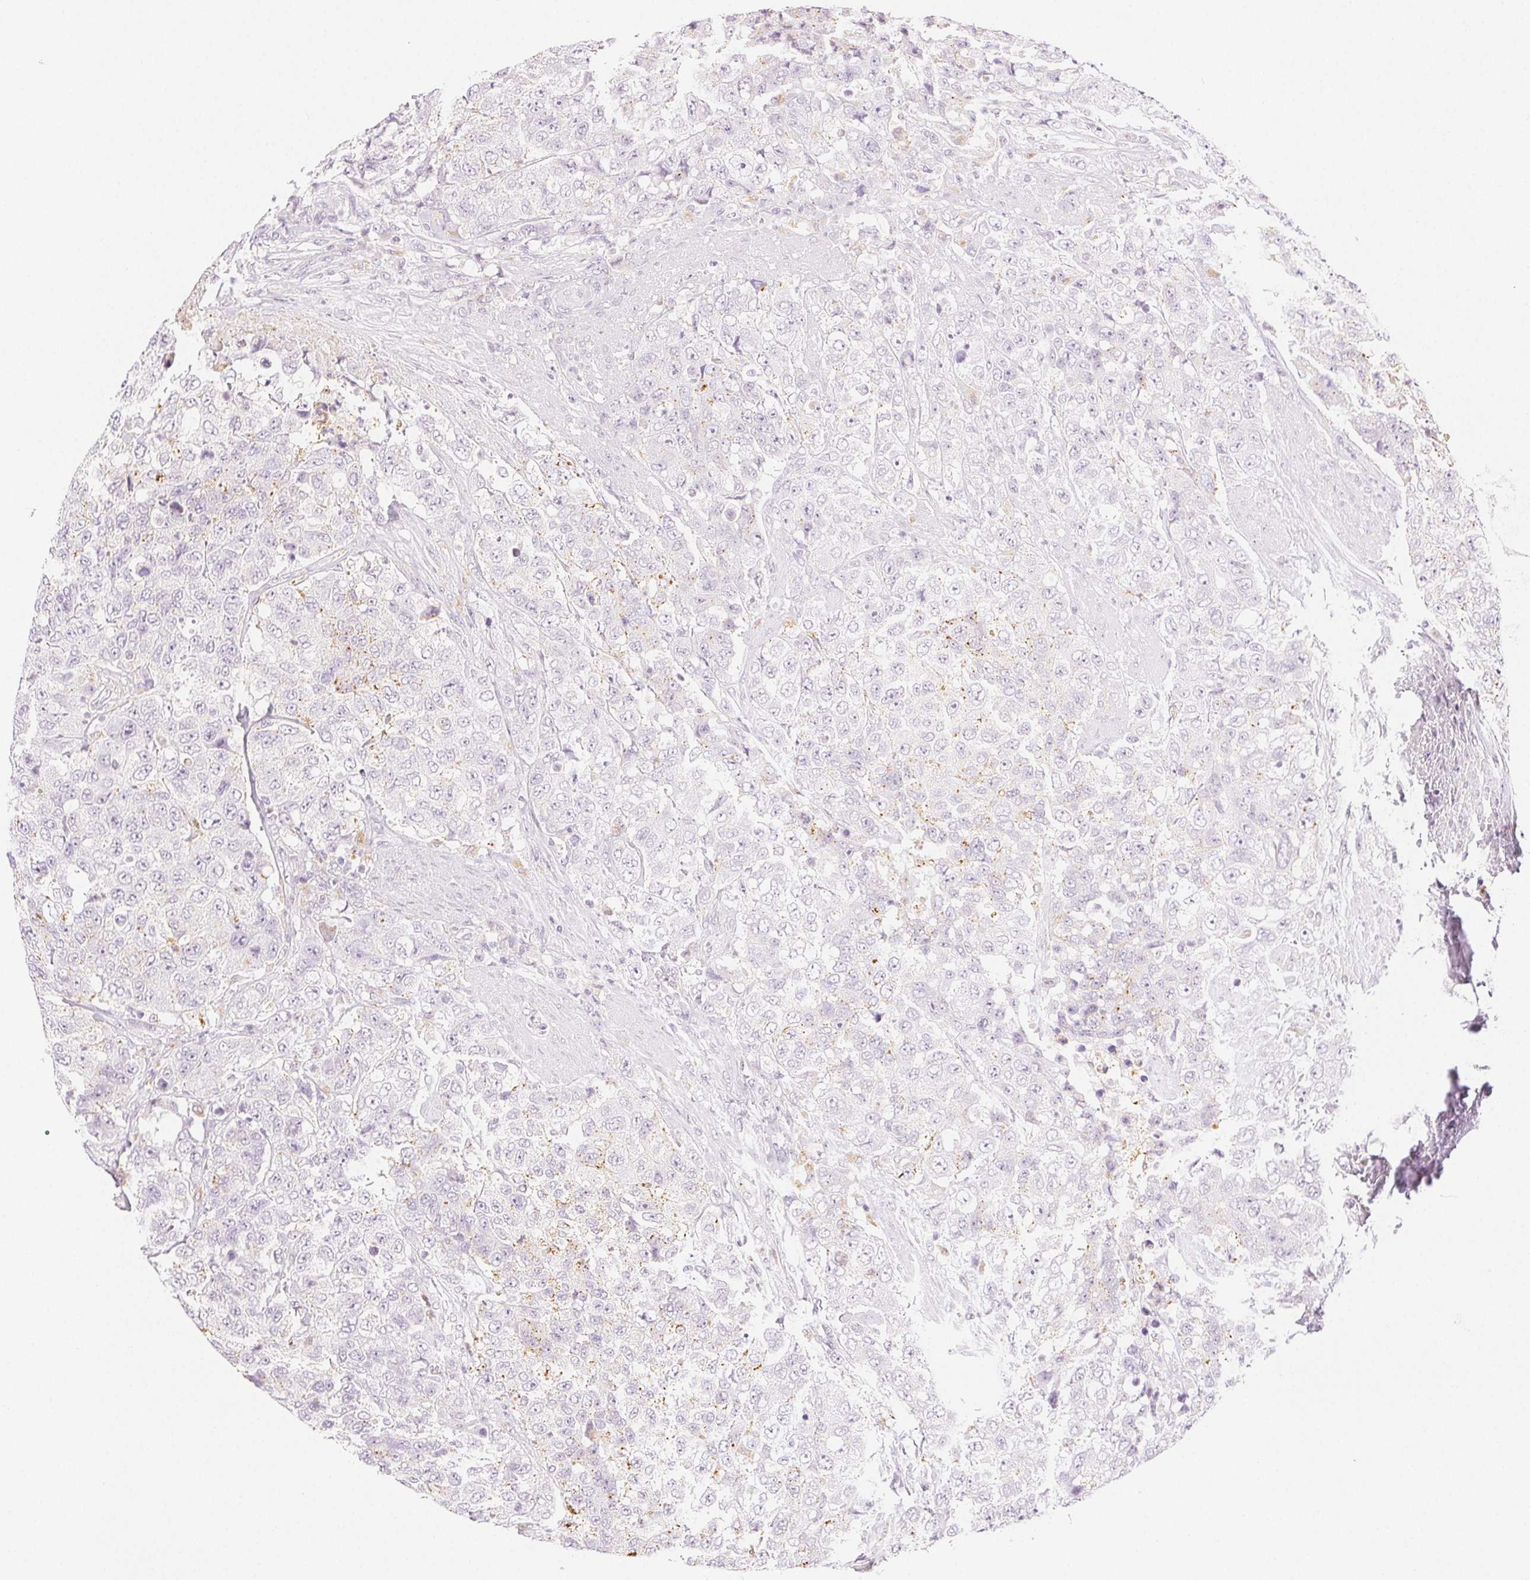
{"staining": {"intensity": "weak", "quantity": "<25%", "location": "cytoplasmic/membranous"}, "tissue": "urothelial cancer", "cell_type": "Tumor cells", "image_type": "cancer", "snomed": [{"axis": "morphology", "description": "Urothelial carcinoma, High grade"}, {"axis": "topography", "description": "Urinary bladder"}], "caption": "High power microscopy photomicrograph of an IHC image of urothelial carcinoma (high-grade), revealing no significant positivity in tumor cells.", "gene": "SLC5A2", "patient": {"sex": "female", "age": 78}}